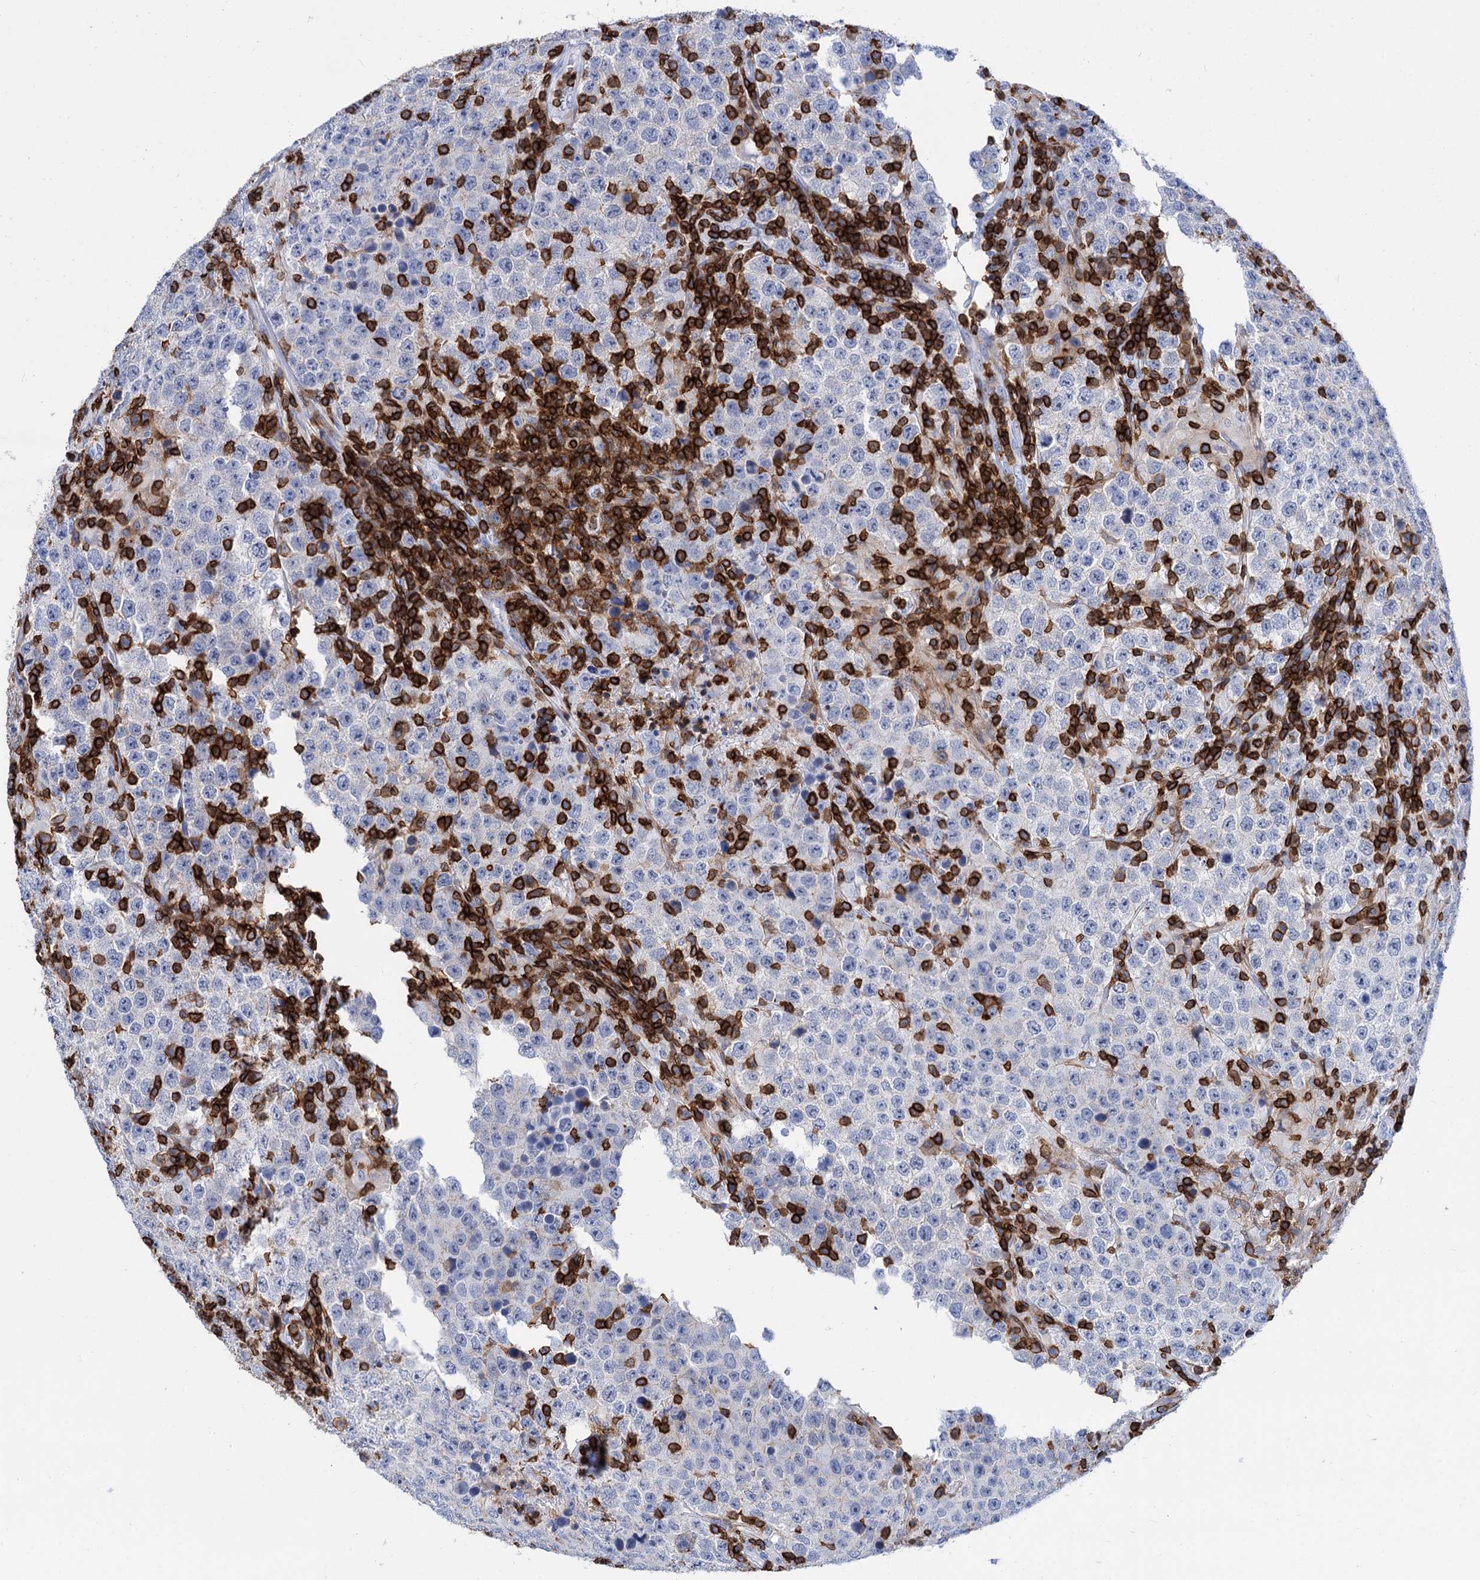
{"staining": {"intensity": "negative", "quantity": "none", "location": "none"}, "tissue": "testis cancer", "cell_type": "Tumor cells", "image_type": "cancer", "snomed": [{"axis": "morphology", "description": "Normal tissue, NOS"}, {"axis": "morphology", "description": "Urothelial carcinoma, High grade"}, {"axis": "morphology", "description": "Seminoma, NOS"}, {"axis": "morphology", "description": "Carcinoma, Embryonal, NOS"}, {"axis": "topography", "description": "Urinary bladder"}, {"axis": "topography", "description": "Testis"}], "caption": "Immunohistochemistry of human urothelial carcinoma (high-grade) (testis) demonstrates no expression in tumor cells.", "gene": "DEF6", "patient": {"sex": "male", "age": 41}}